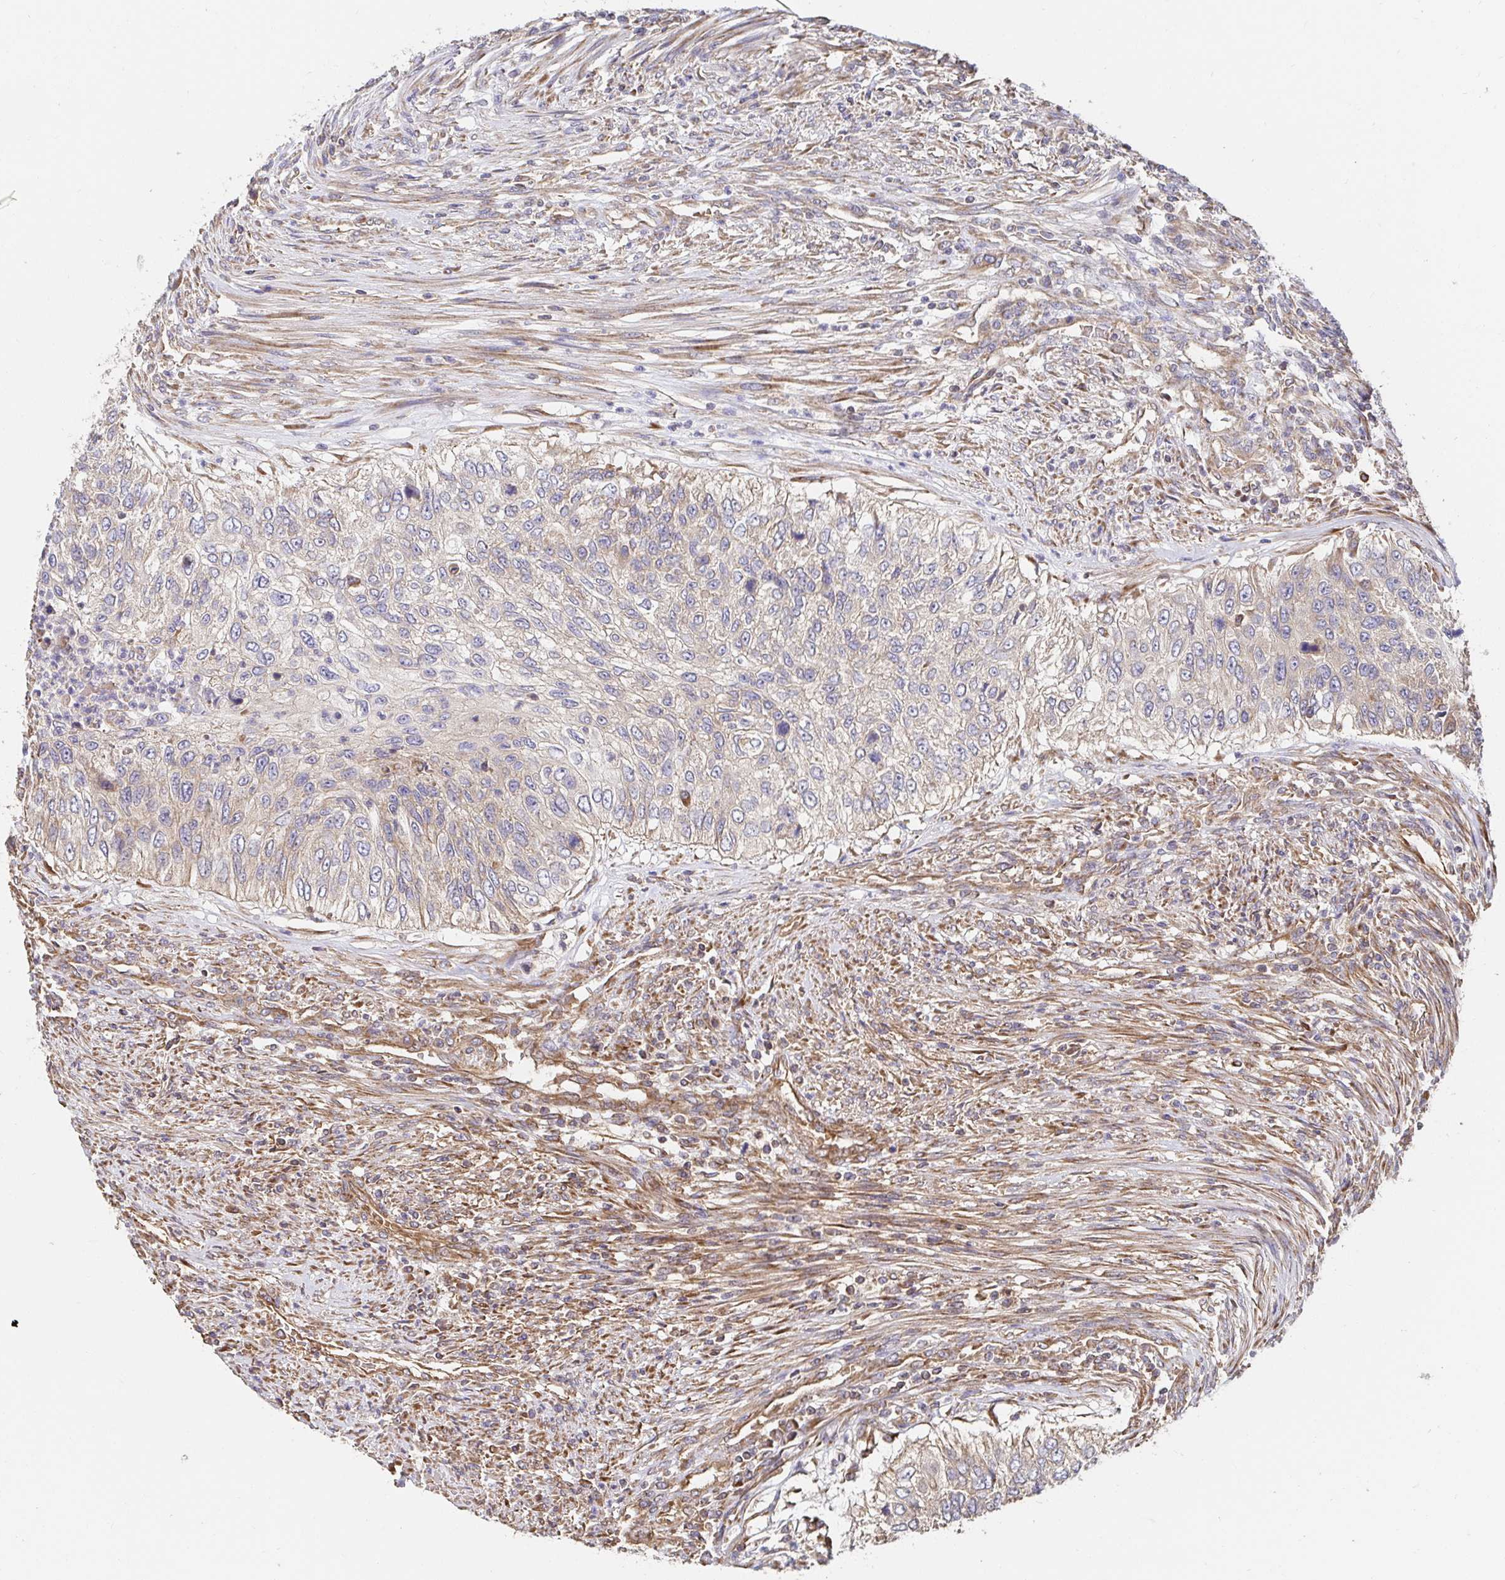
{"staining": {"intensity": "weak", "quantity": "<25%", "location": "cytoplasmic/membranous"}, "tissue": "urothelial cancer", "cell_type": "Tumor cells", "image_type": "cancer", "snomed": [{"axis": "morphology", "description": "Urothelial carcinoma, High grade"}, {"axis": "topography", "description": "Urinary bladder"}], "caption": "The micrograph exhibits no staining of tumor cells in urothelial cancer.", "gene": "APBB1", "patient": {"sex": "female", "age": 60}}